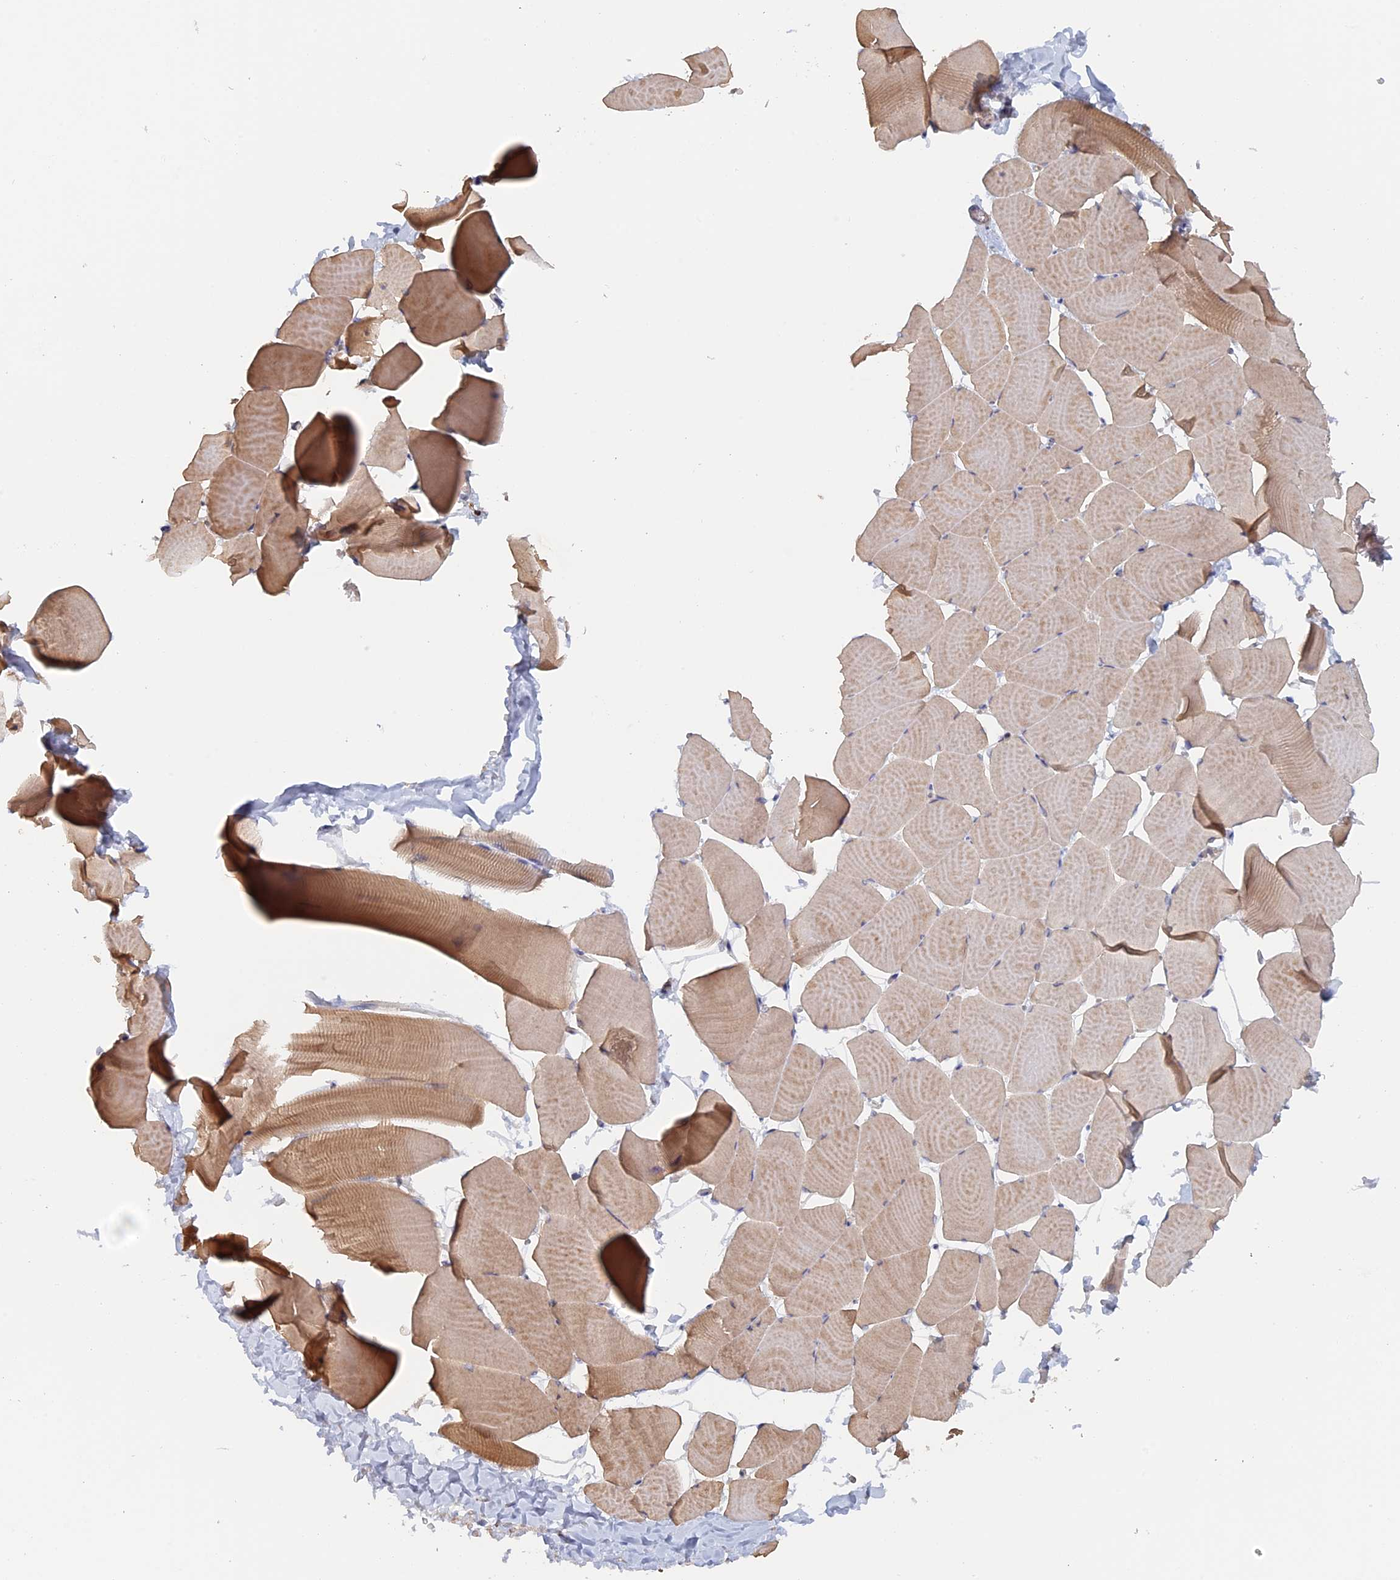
{"staining": {"intensity": "weak", "quantity": ">75%", "location": "cytoplasmic/membranous"}, "tissue": "skeletal muscle", "cell_type": "Myocytes", "image_type": "normal", "snomed": [{"axis": "morphology", "description": "Normal tissue, NOS"}, {"axis": "topography", "description": "Skeletal muscle"}], "caption": "Immunohistochemical staining of unremarkable human skeletal muscle demonstrates >75% levels of weak cytoplasmic/membranous protein expression in about >75% of myocytes.", "gene": "ELOVL6", "patient": {"sex": "male", "age": 25}}